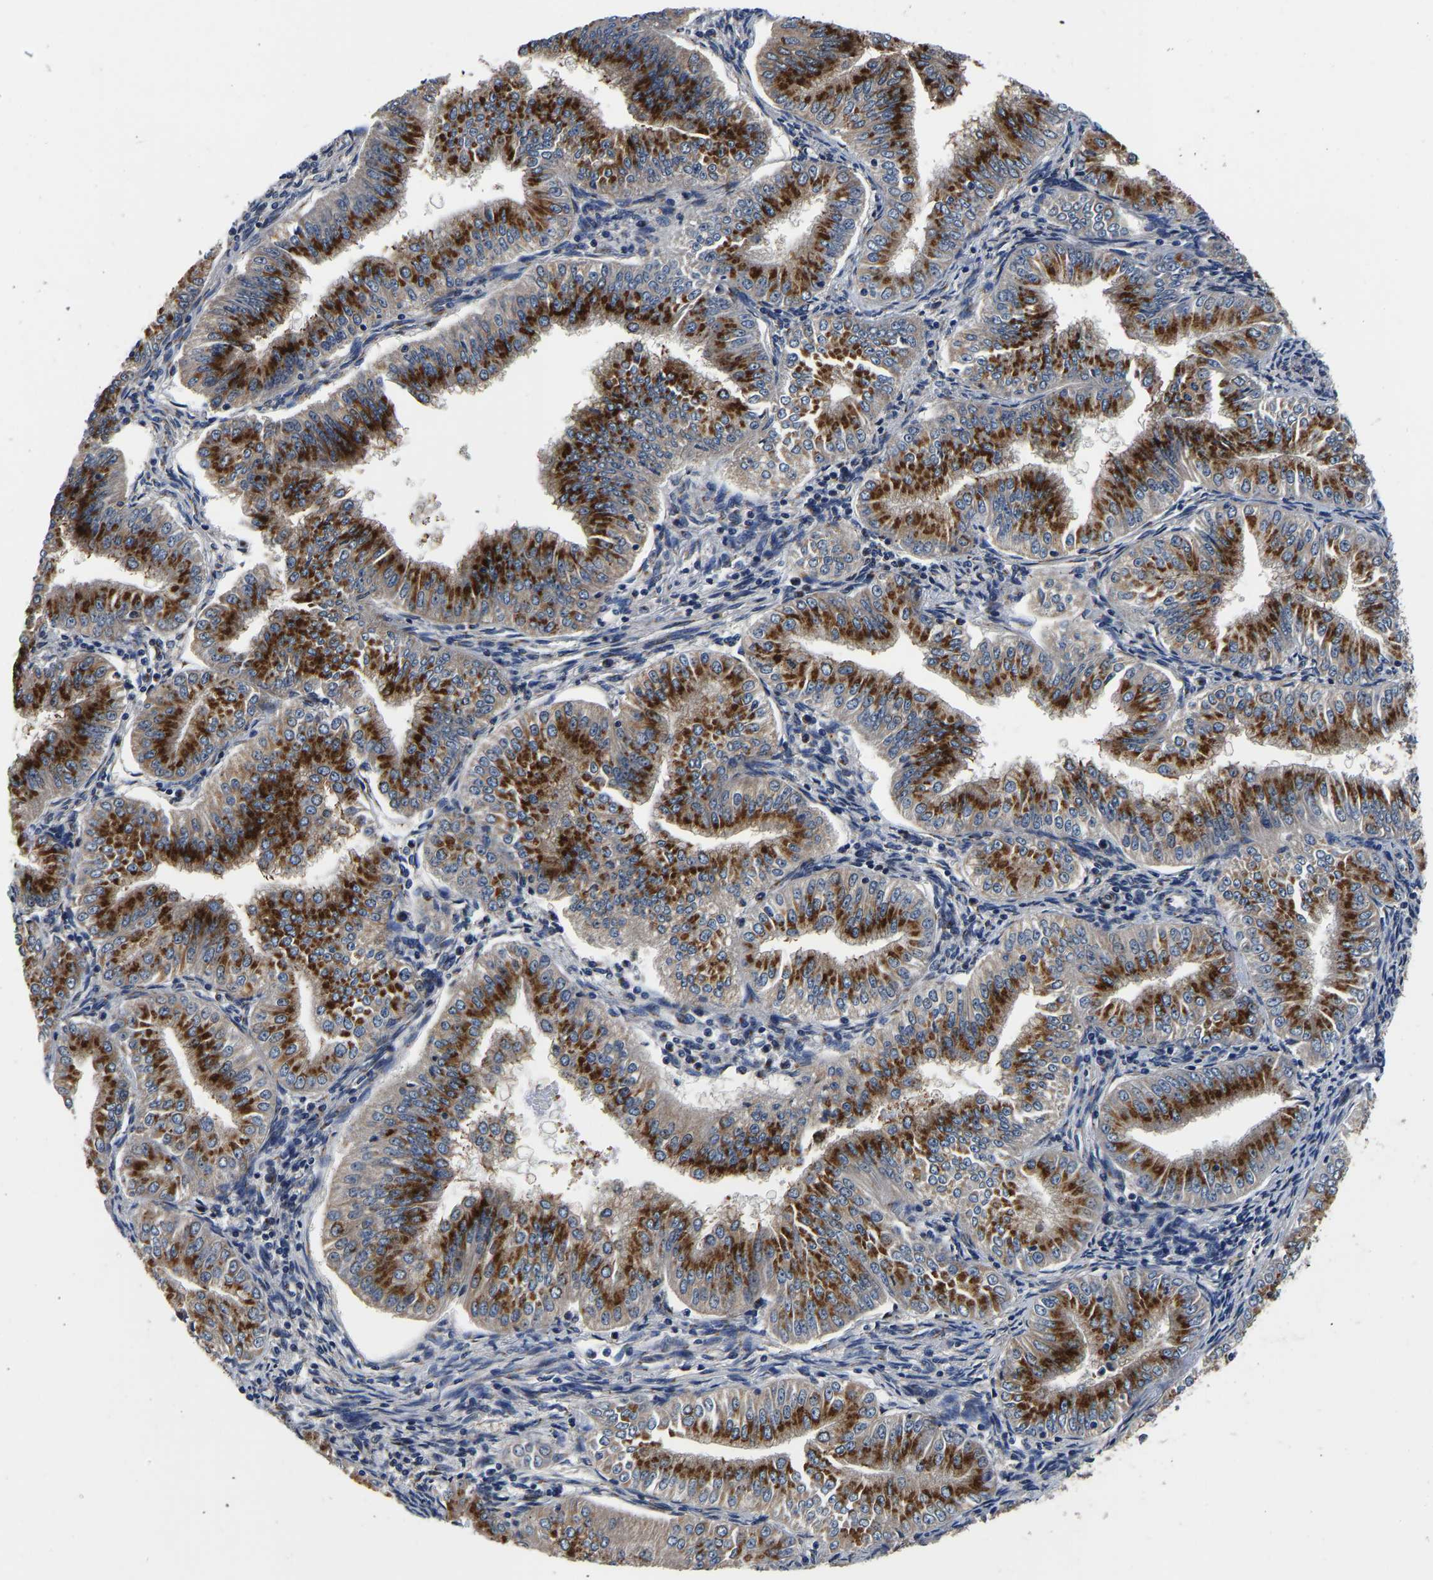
{"staining": {"intensity": "strong", "quantity": ">75%", "location": "cytoplasmic/membranous"}, "tissue": "endometrial cancer", "cell_type": "Tumor cells", "image_type": "cancer", "snomed": [{"axis": "morphology", "description": "Normal tissue, NOS"}, {"axis": "morphology", "description": "Adenocarcinoma, NOS"}, {"axis": "topography", "description": "Endometrium"}], "caption": "Strong cytoplasmic/membranous expression is identified in approximately >75% of tumor cells in endometrial cancer (adenocarcinoma). Nuclei are stained in blue.", "gene": "RABAC1", "patient": {"sex": "female", "age": 53}}